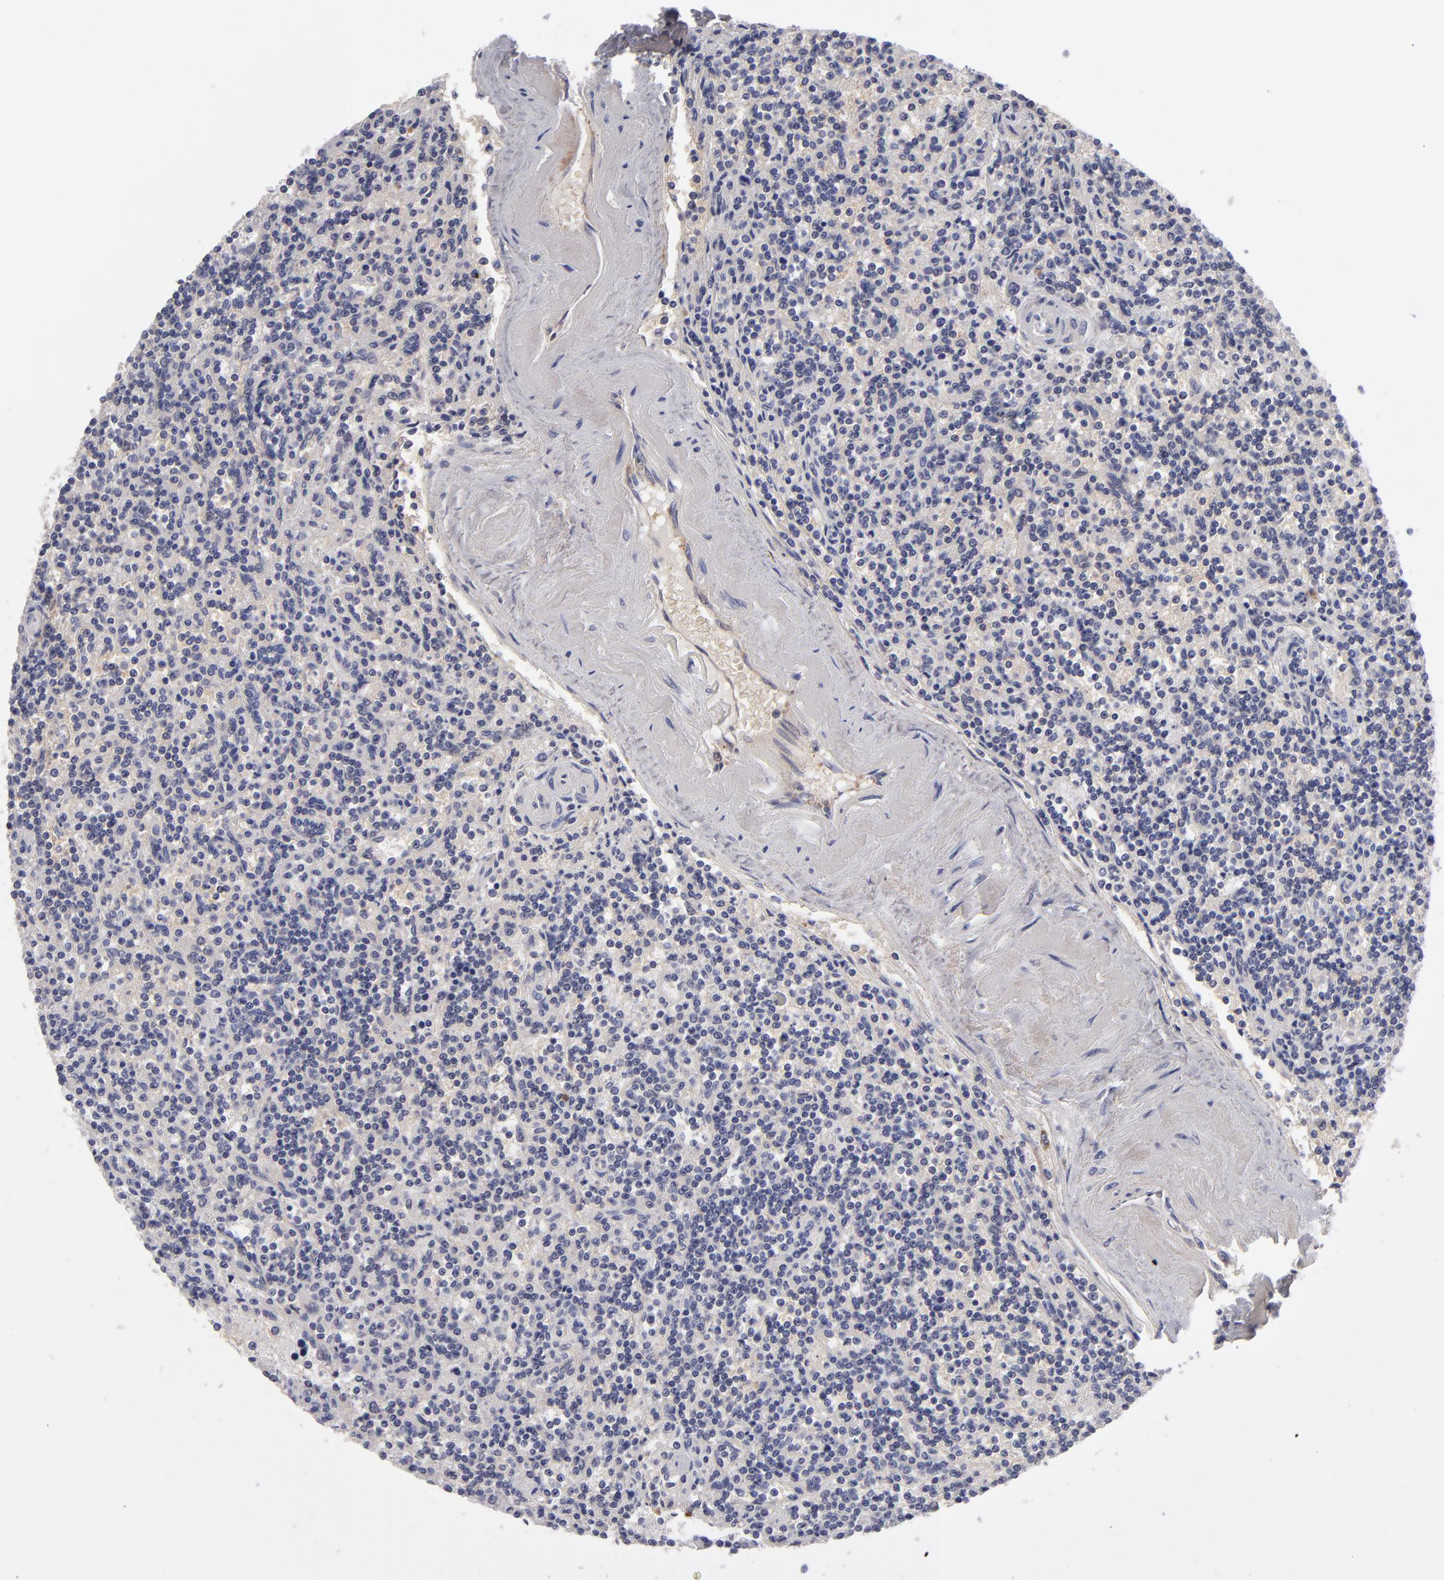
{"staining": {"intensity": "negative", "quantity": "none", "location": "none"}, "tissue": "lymphoma", "cell_type": "Tumor cells", "image_type": "cancer", "snomed": [{"axis": "morphology", "description": "Malignant lymphoma, non-Hodgkin's type, Low grade"}, {"axis": "topography", "description": "Spleen"}], "caption": "The photomicrograph shows no significant expression in tumor cells of low-grade malignant lymphoma, non-Hodgkin's type.", "gene": "ITIH4", "patient": {"sex": "male", "age": 73}}